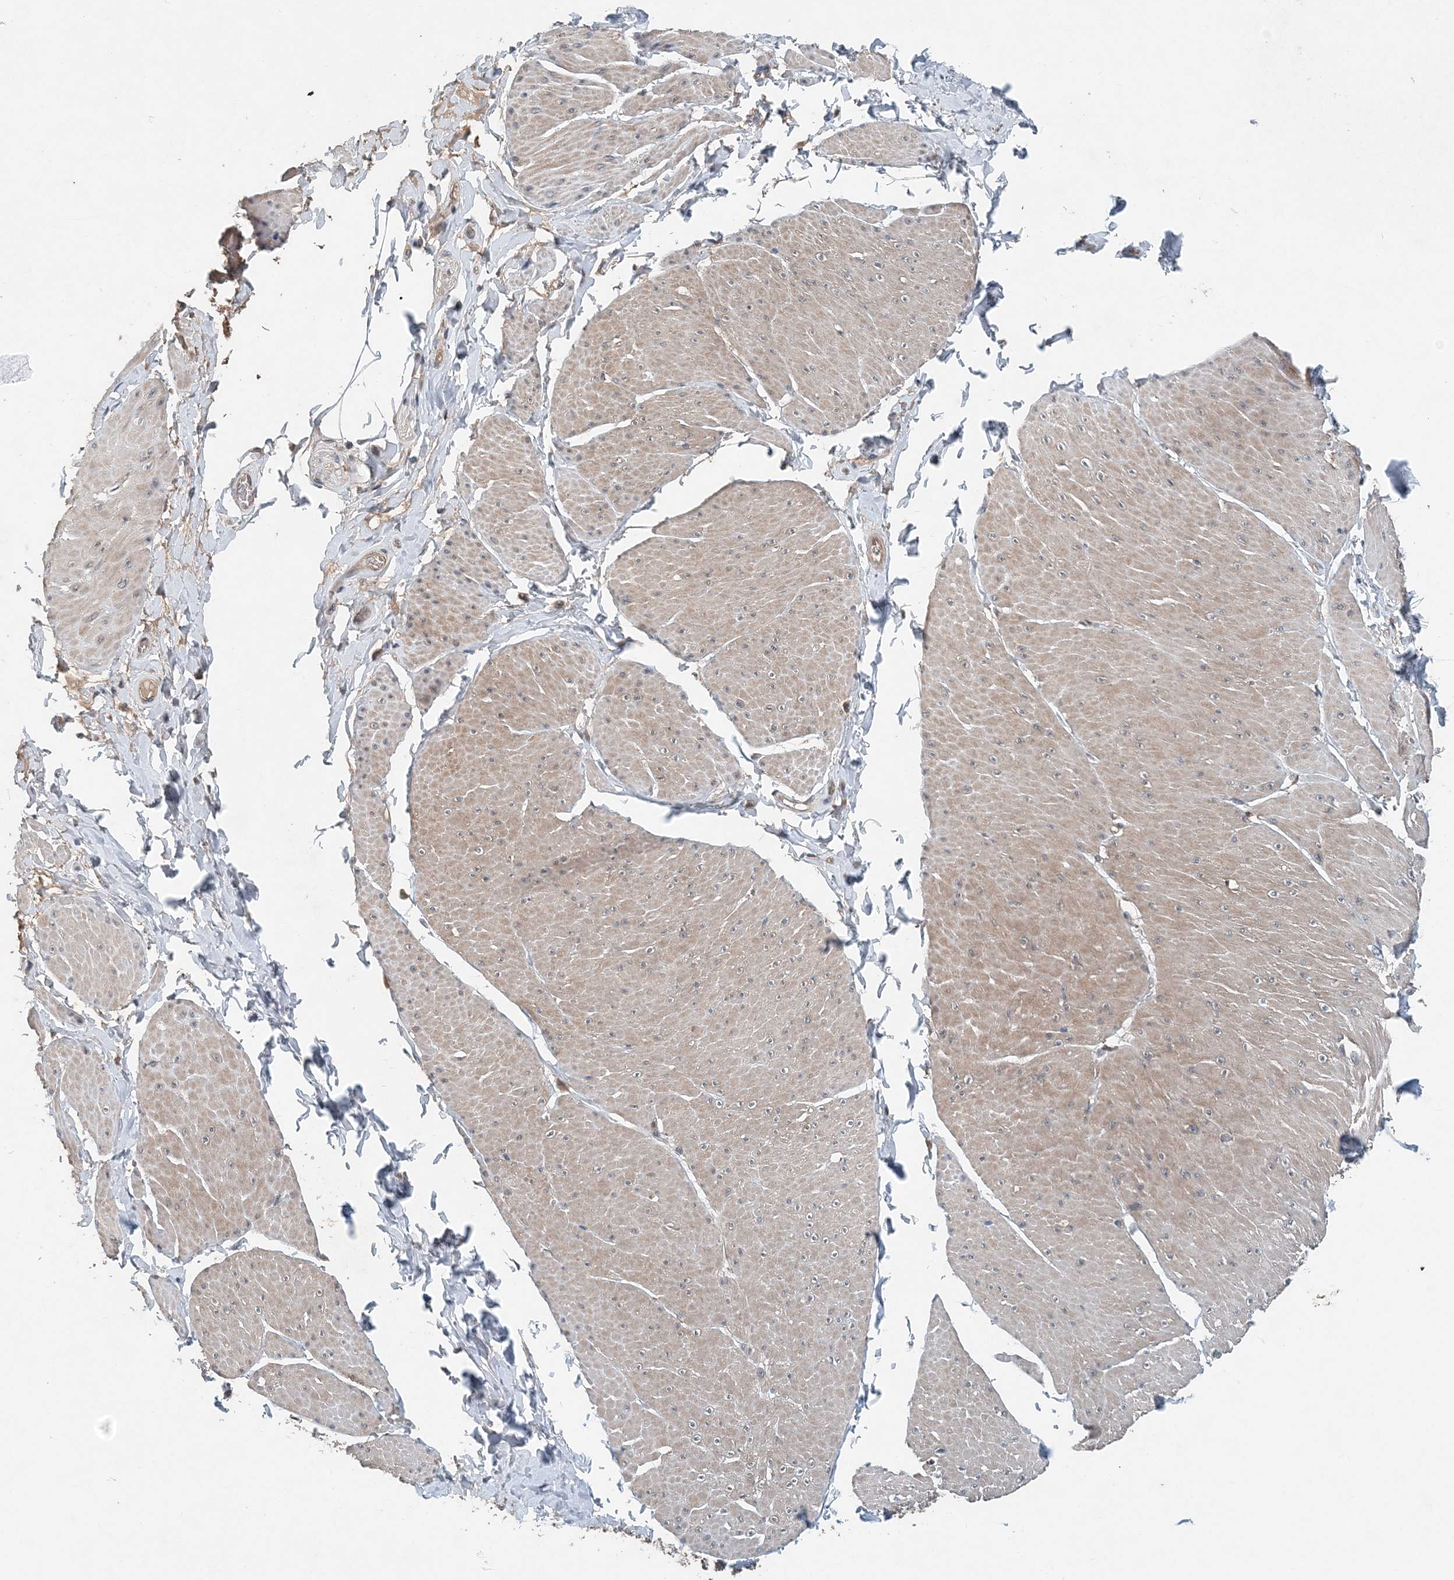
{"staining": {"intensity": "weak", "quantity": ">75%", "location": "cytoplasmic/membranous"}, "tissue": "smooth muscle", "cell_type": "Smooth muscle cells", "image_type": "normal", "snomed": [{"axis": "morphology", "description": "Urothelial carcinoma, High grade"}, {"axis": "topography", "description": "Urinary bladder"}], "caption": "Smooth muscle was stained to show a protein in brown. There is low levels of weak cytoplasmic/membranous staining in about >75% of smooth muscle cells. The staining is performed using DAB brown chromogen to label protein expression. The nuclei are counter-stained blue using hematoxylin.", "gene": "SMPD3", "patient": {"sex": "male", "age": 46}}